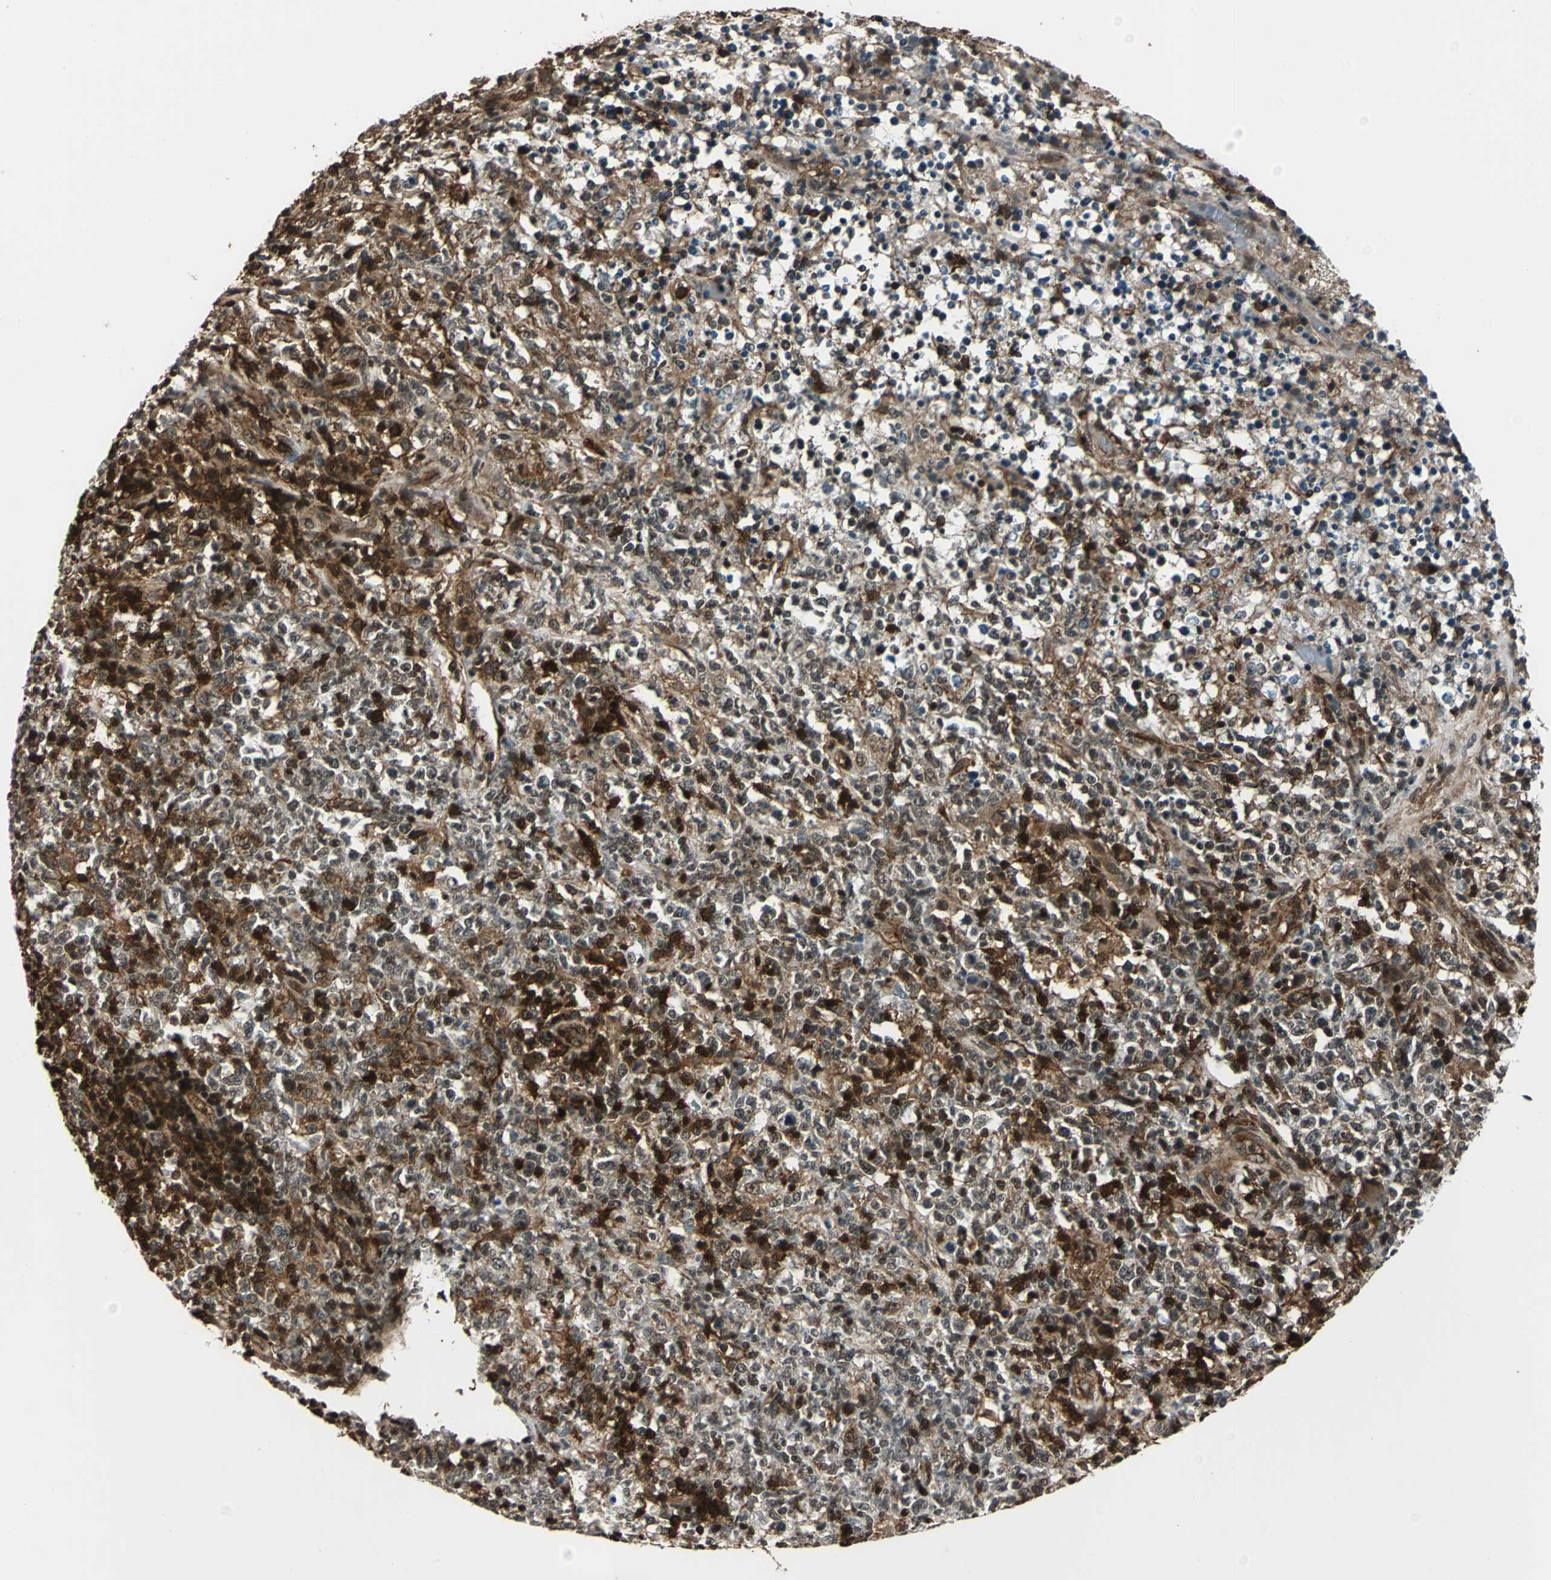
{"staining": {"intensity": "moderate", "quantity": ">75%", "location": "cytoplasmic/membranous,nuclear"}, "tissue": "lymphoma", "cell_type": "Tumor cells", "image_type": "cancer", "snomed": [{"axis": "morphology", "description": "Malignant lymphoma, non-Hodgkin's type, High grade"}, {"axis": "topography", "description": "Lymph node"}], "caption": "Moderate cytoplasmic/membranous and nuclear staining for a protein is identified in about >75% of tumor cells of lymphoma using IHC.", "gene": "NR2C2", "patient": {"sex": "female", "age": 84}}